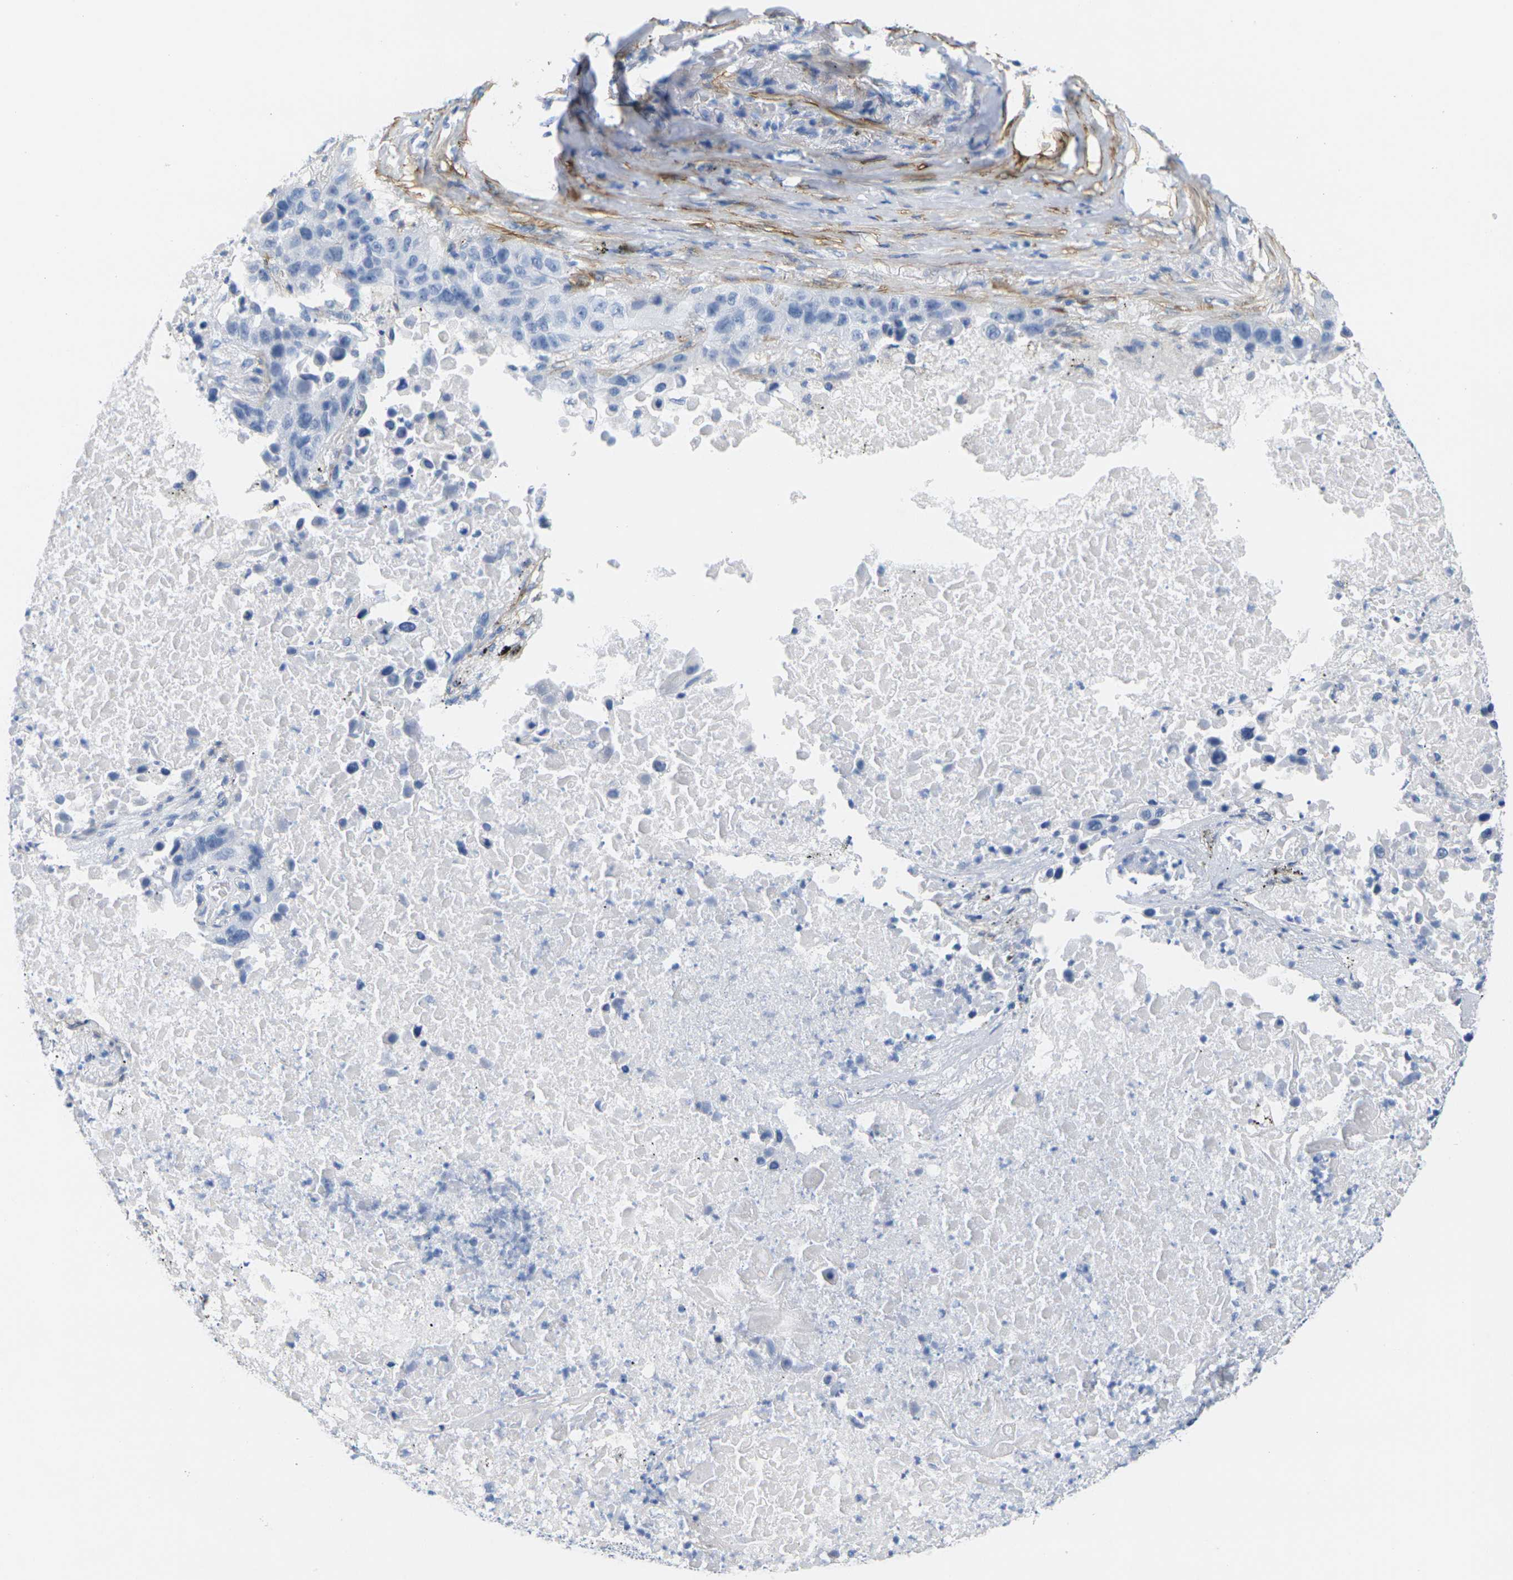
{"staining": {"intensity": "negative", "quantity": "none", "location": "none"}, "tissue": "lung cancer", "cell_type": "Tumor cells", "image_type": "cancer", "snomed": [{"axis": "morphology", "description": "Squamous cell carcinoma, NOS"}, {"axis": "topography", "description": "Lung"}], "caption": "DAB immunohistochemical staining of human lung cancer (squamous cell carcinoma) displays no significant positivity in tumor cells.", "gene": "CNN1", "patient": {"sex": "male", "age": 57}}